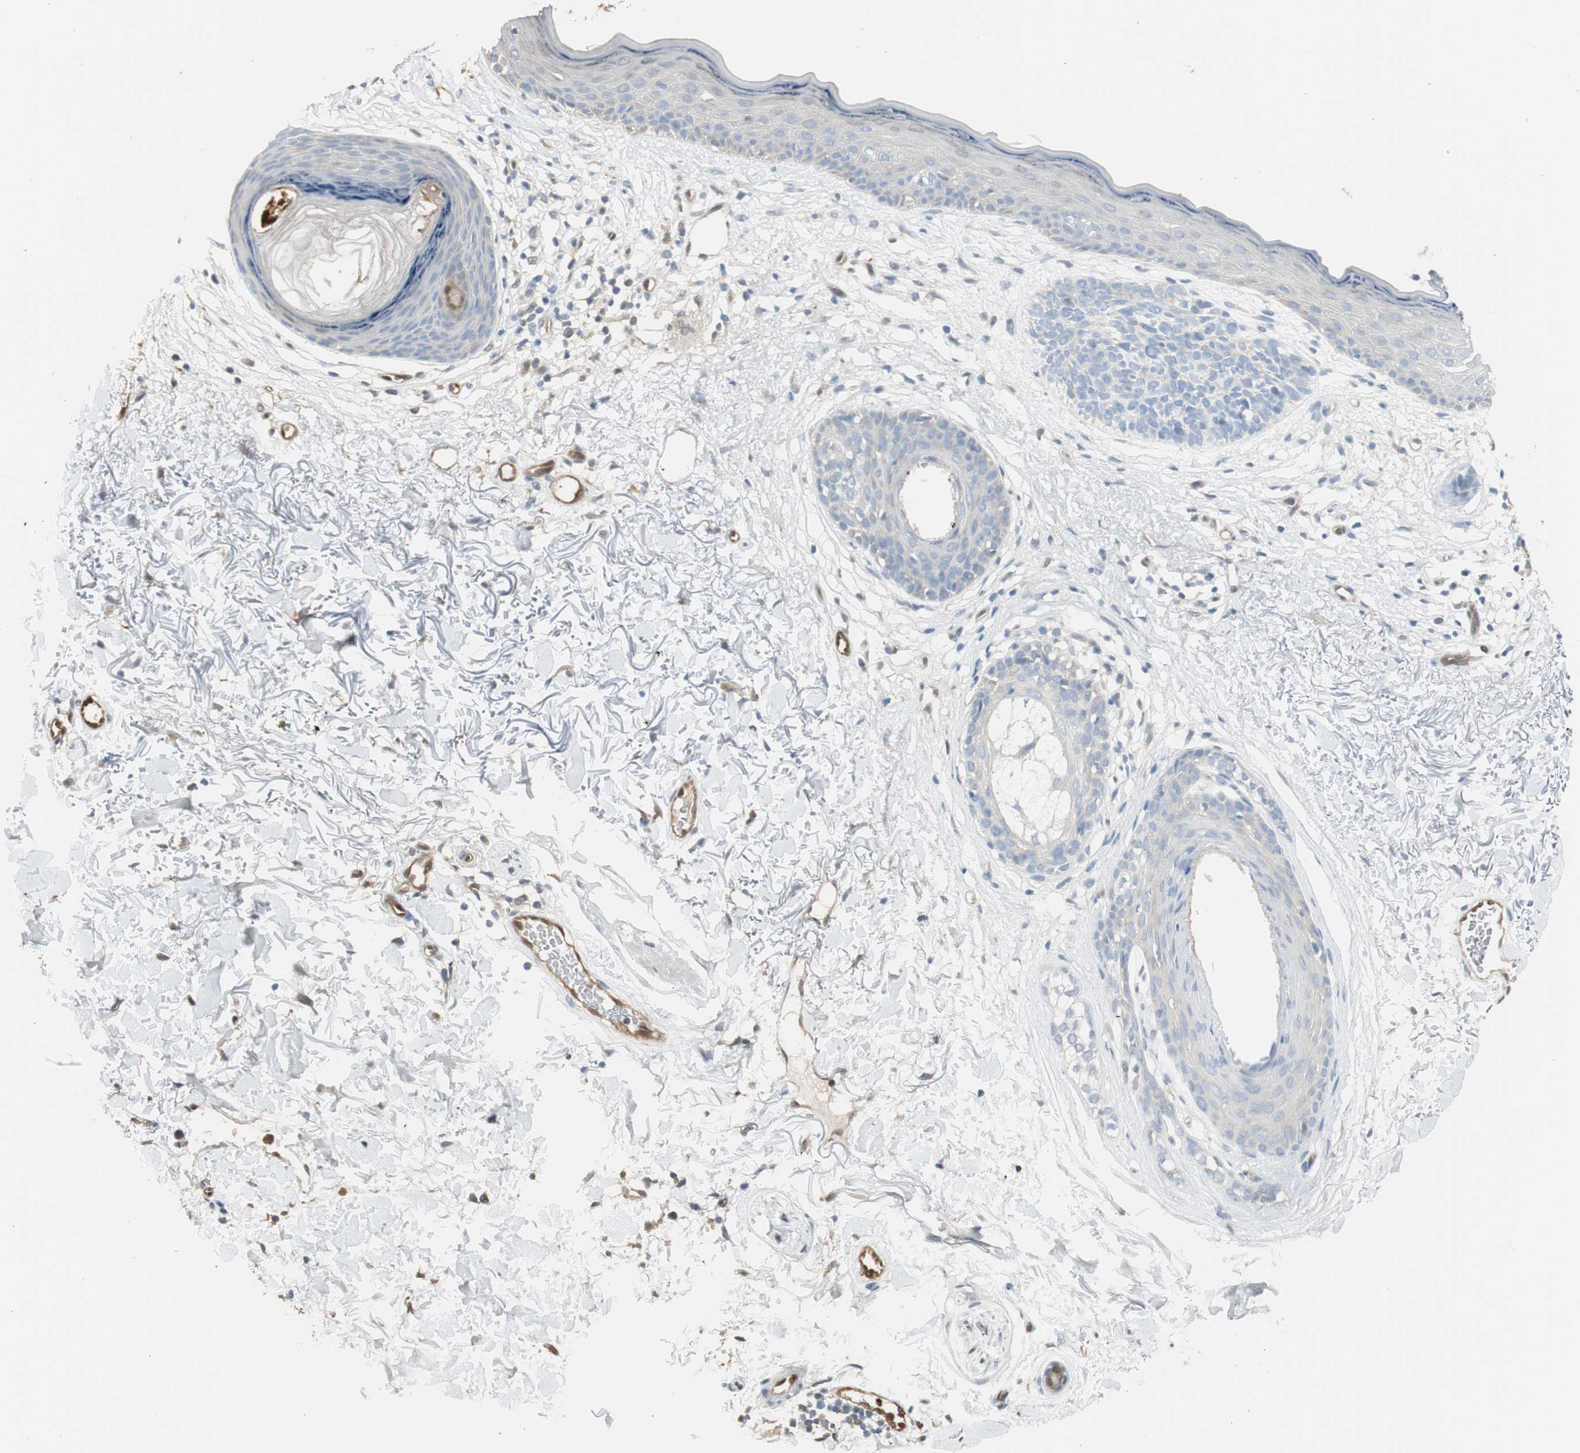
{"staining": {"intensity": "negative", "quantity": "none", "location": "none"}, "tissue": "skin cancer", "cell_type": "Tumor cells", "image_type": "cancer", "snomed": [{"axis": "morphology", "description": "Basal cell carcinoma"}, {"axis": "topography", "description": "Skin"}], "caption": "DAB immunohistochemical staining of basal cell carcinoma (skin) shows no significant expression in tumor cells. (Brightfield microscopy of DAB immunohistochemistry (IHC) at high magnification).", "gene": "SERPINB6", "patient": {"sex": "female", "age": 70}}